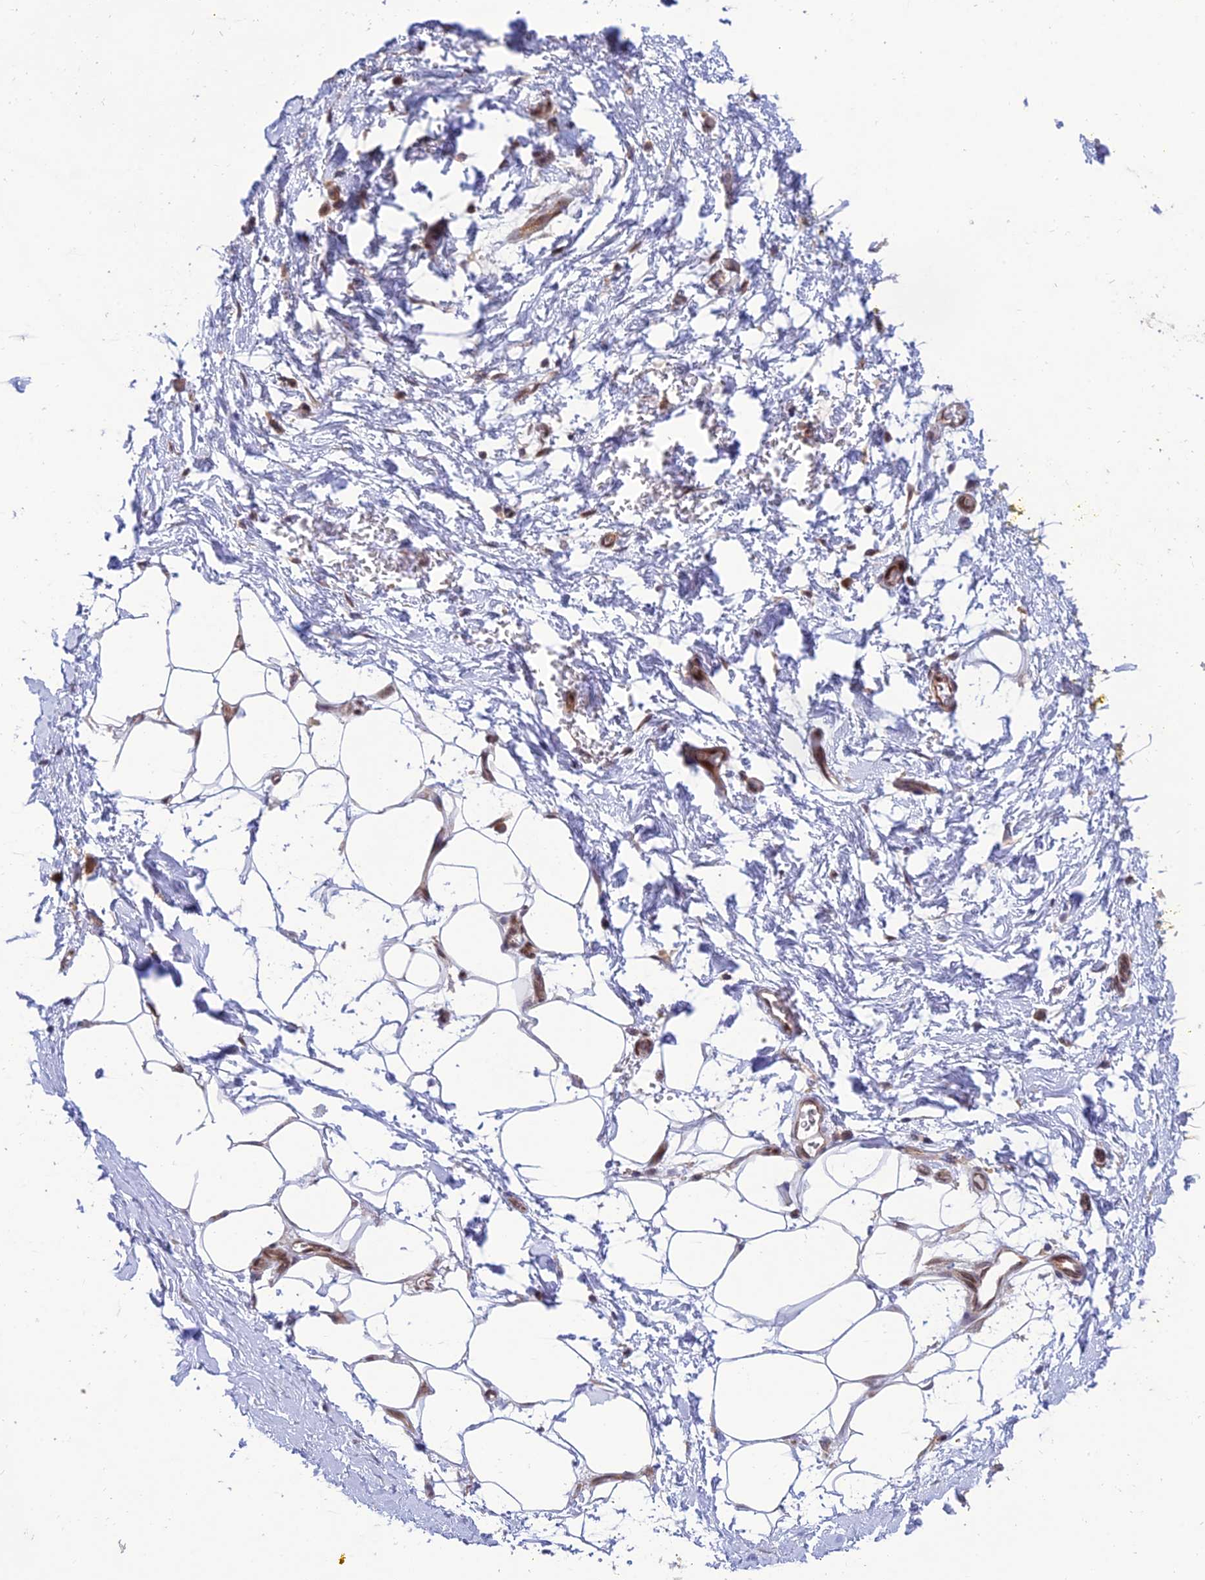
{"staining": {"intensity": "negative", "quantity": "none", "location": "none"}, "tissue": "adipose tissue", "cell_type": "Adipocytes", "image_type": "normal", "snomed": [{"axis": "morphology", "description": "Normal tissue, NOS"}, {"axis": "morphology", "description": "Adenocarcinoma, NOS"}, {"axis": "topography", "description": "Pancreas"}, {"axis": "topography", "description": "Peripheral nerve tissue"}], "caption": "High magnification brightfield microscopy of unremarkable adipose tissue stained with DAB (3,3'-diaminobenzidine) (brown) and counterstained with hematoxylin (blue): adipocytes show no significant staining. (IHC, brightfield microscopy, high magnification).", "gene": "FAM76A", "patient": {"sex": "male", "age": 59}}